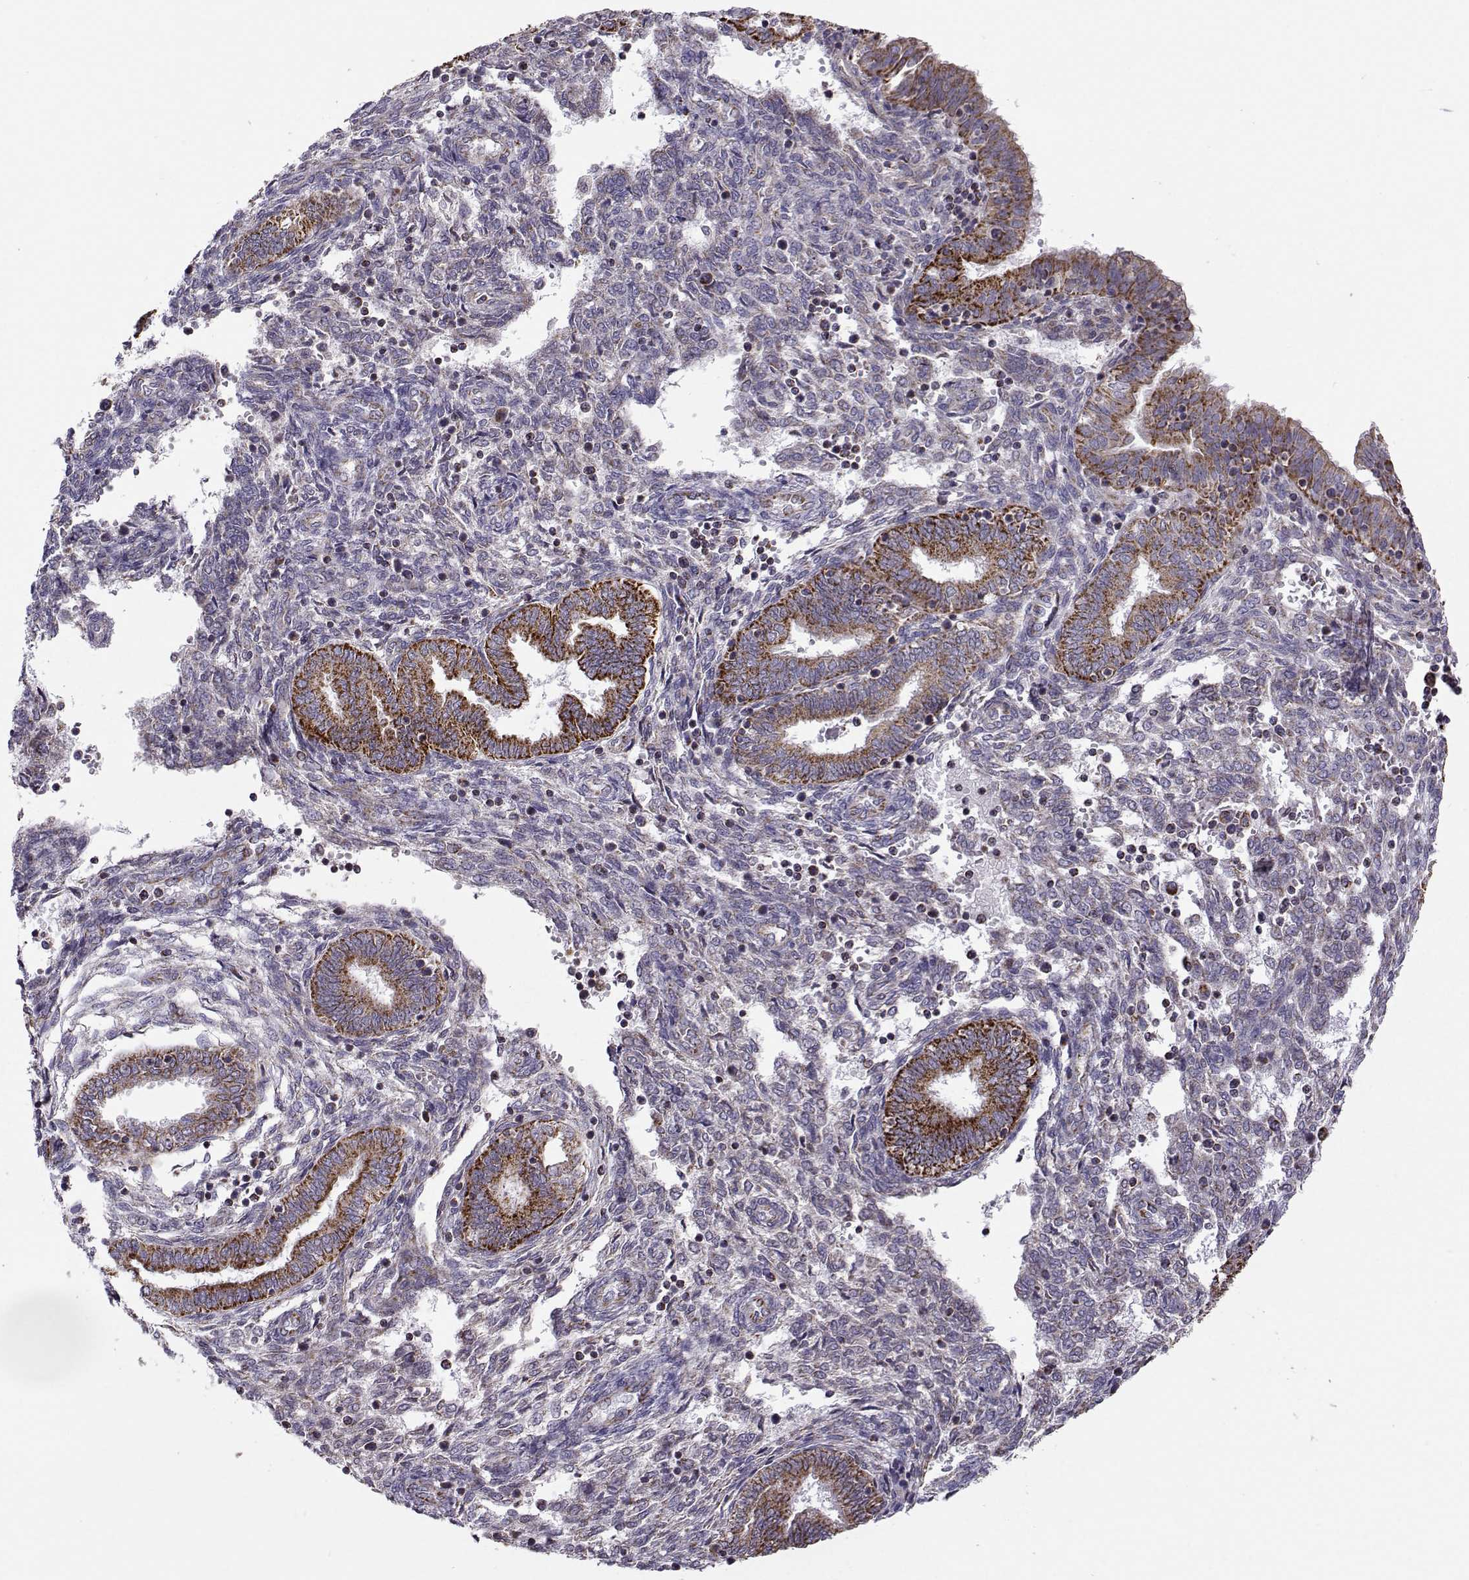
{"staining": {"intensity": "negative", "quantity": "none", "location": "none"}, "tissue": "endometrium", "cell_type": "Cells in endometrial stroma", "image_type": "normal", "snomed": [{"axis": "morphology", "description": "Normal tissue, NOS"}, {"axis": "topography", "description": "Endometrium"}], "caption": "Protein analysis of unremarkable endometrium displays no significant expression in cells in endometrial stroma.", "gene": "NECAB3", "patient": {"sex": "female", "age": 42}}